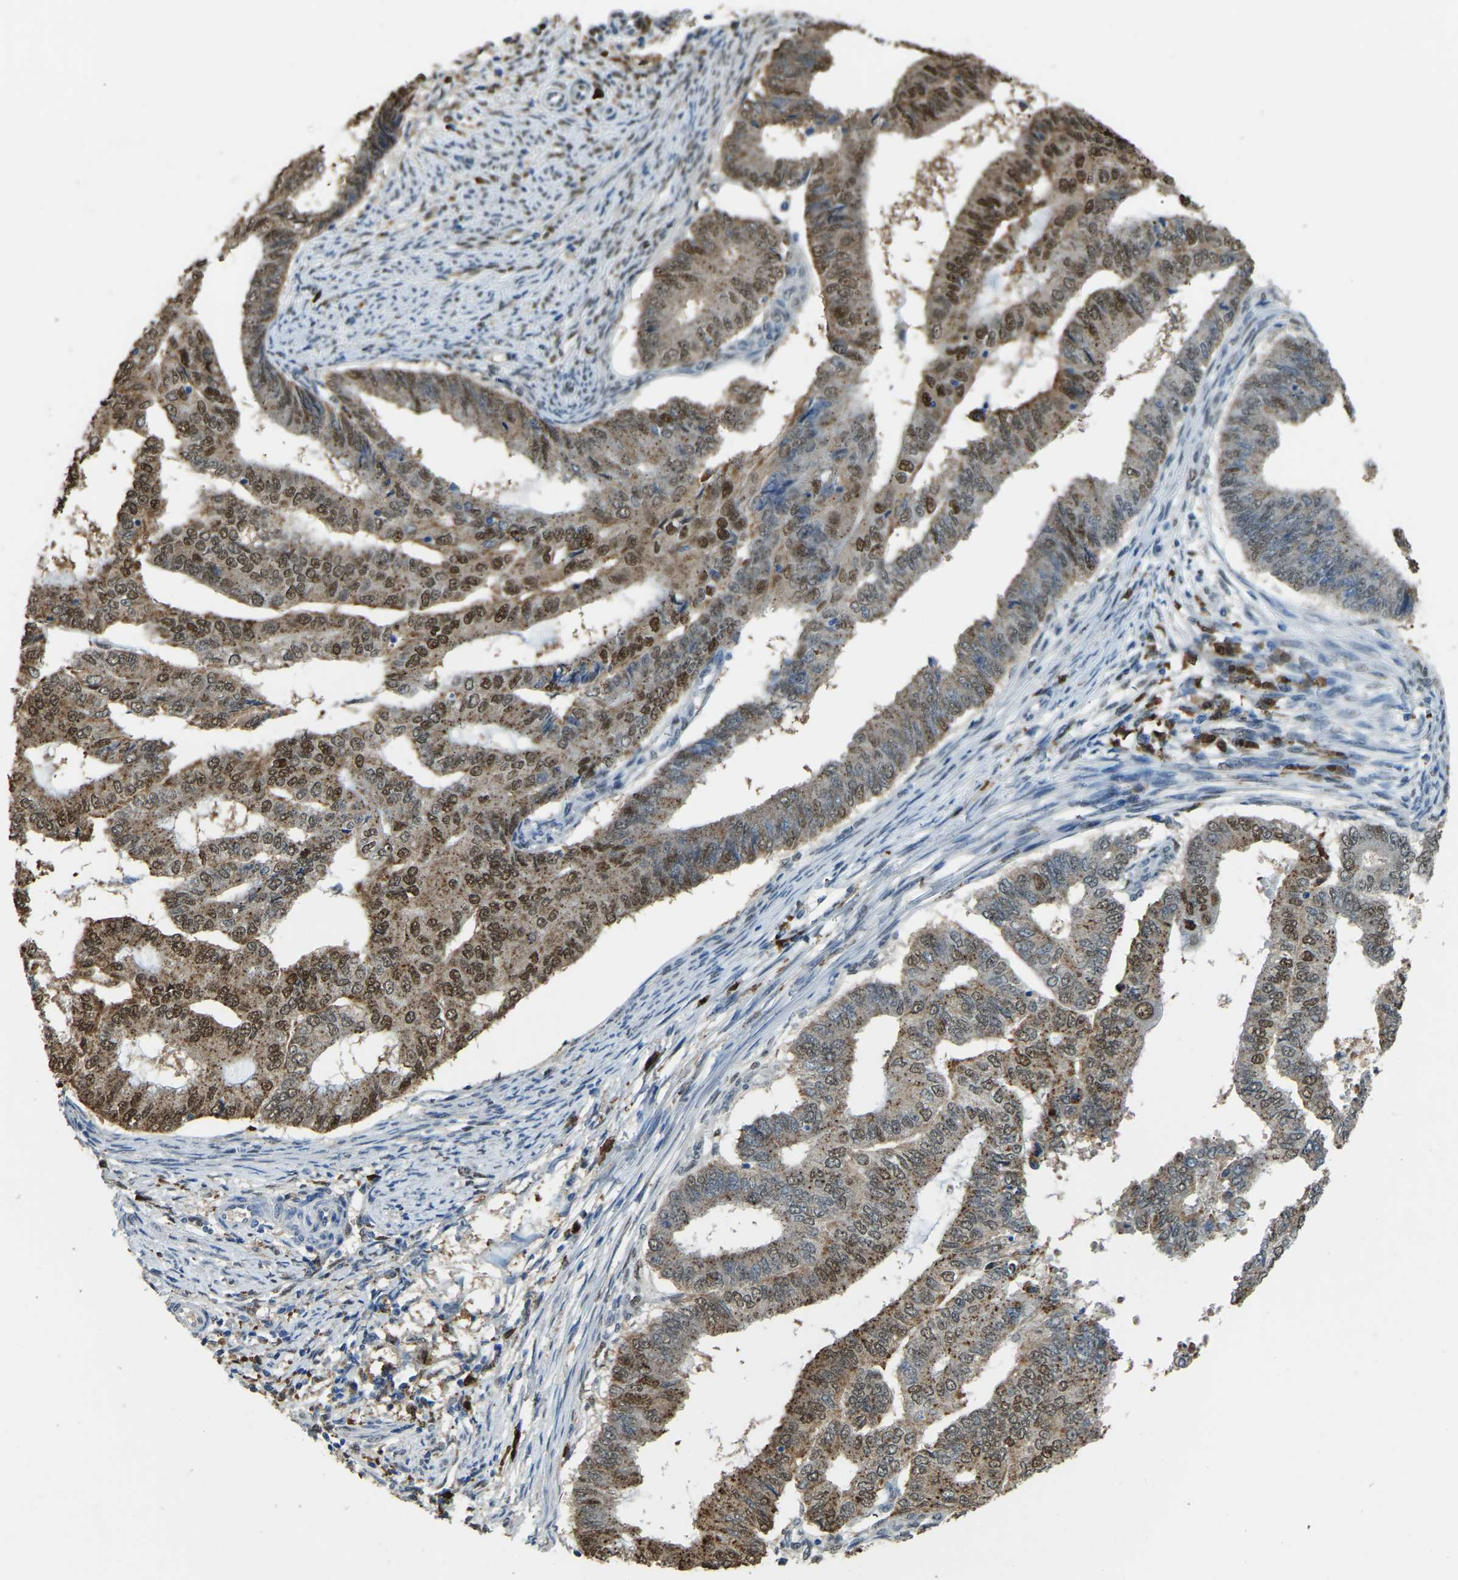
{"staining": {"intensity": "strong", "quantity": "25%-75%", "location": "cytoplasmic/membranous,nuclear"}, "tissue": "endometrial cancer", "cell_type": "Tumor cells", "image_type": "cancer", "snomed": [{"axis": "morphology", "description": "Polyp, NOS"}, {"axis": "morphology", "description": "Adenocarcinoma, NOS"}, {"axis": "morphology", "description": "Adenoma, NOS"}, {"axis": "topography", "description": "Endometrium"}], "caption": "Endometrial cancer (adenoma) tissue exhibits strong cytoplasmic/membranous and nuclear staining in approximately 25%-75% of tumor cells", "gene": "NANS", "patient": {"sex": "female", "age": 79}}